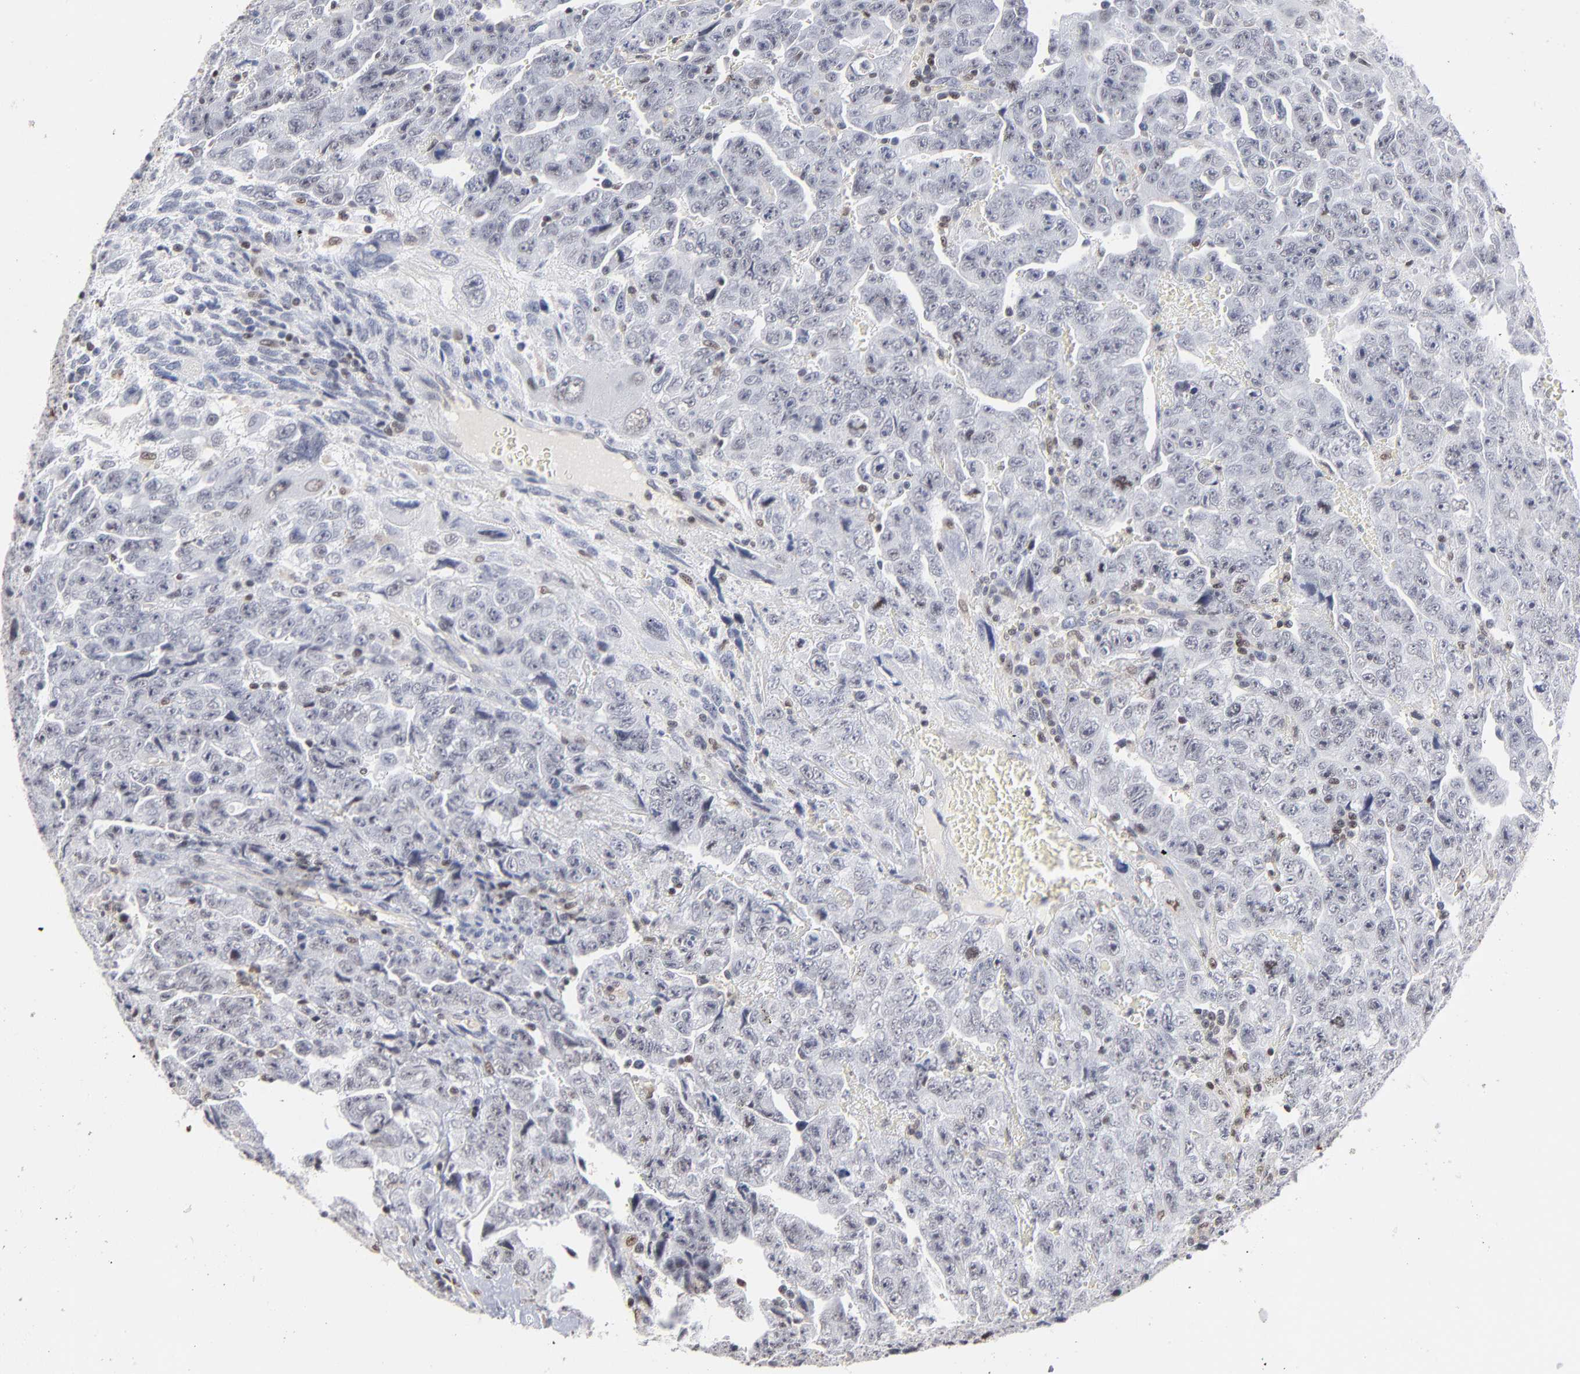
{"staining": {"intensity": "negative", "quantity": "none", "location": "none"}, "tissue": "testis cancer", "cell_type": "Tumor cells", "image_type": "cancer", "snomed": [{"axis": "morphology", "description": "Carcinoma, Embryonal, NOS"}, {"axis": "topography", "description": "Testis"}], "caption": "Immunohistochemistry of human testis cancer (embryonal carcinoma) shows no expression in tumor cells. (Stains: DAB immunohistochemistry with hematoxylin counter stain, Microscopy: brightfield microscopy at high magnification).", "gene": "MAX", "patient": {"sex": "male", "age": 28}}